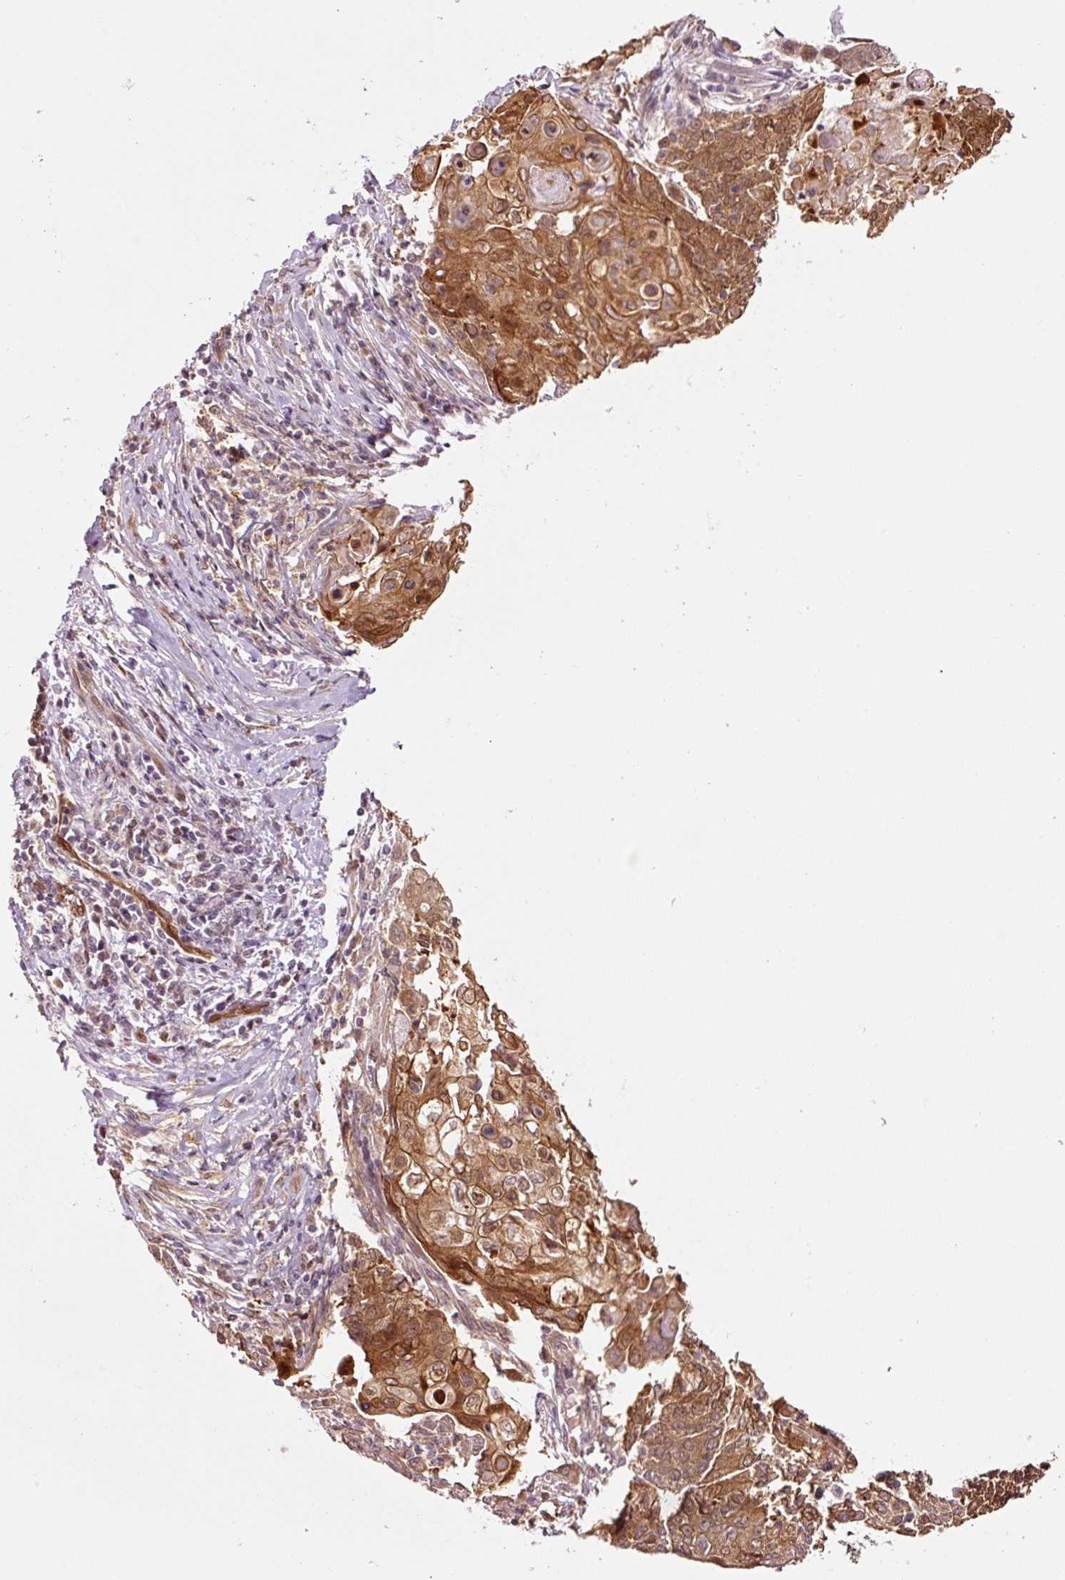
{"staining": {"intensity": "moderate", "quantity": ">75%", "location": "cytoplasmic/membranous,nuclear"}, "tissue": "cervical cancer", "cell_type": "Tumor cells", "image_type": "cancer", "snomed": [{"axis": "morphology", "description": "Squamous cell carcinoma, NOS"}, {"axis": "topography", "description": "Cervix"}], "caption": "The micrograph shows staining of cervical cancer (squamous cell carcinoma), revealing moderate cytoplasmic/membranous and nuclear protein staining (brown color) within tumor cells.", "gene": "FBXL14", "patient": {"sex": "female", "age": 39}}